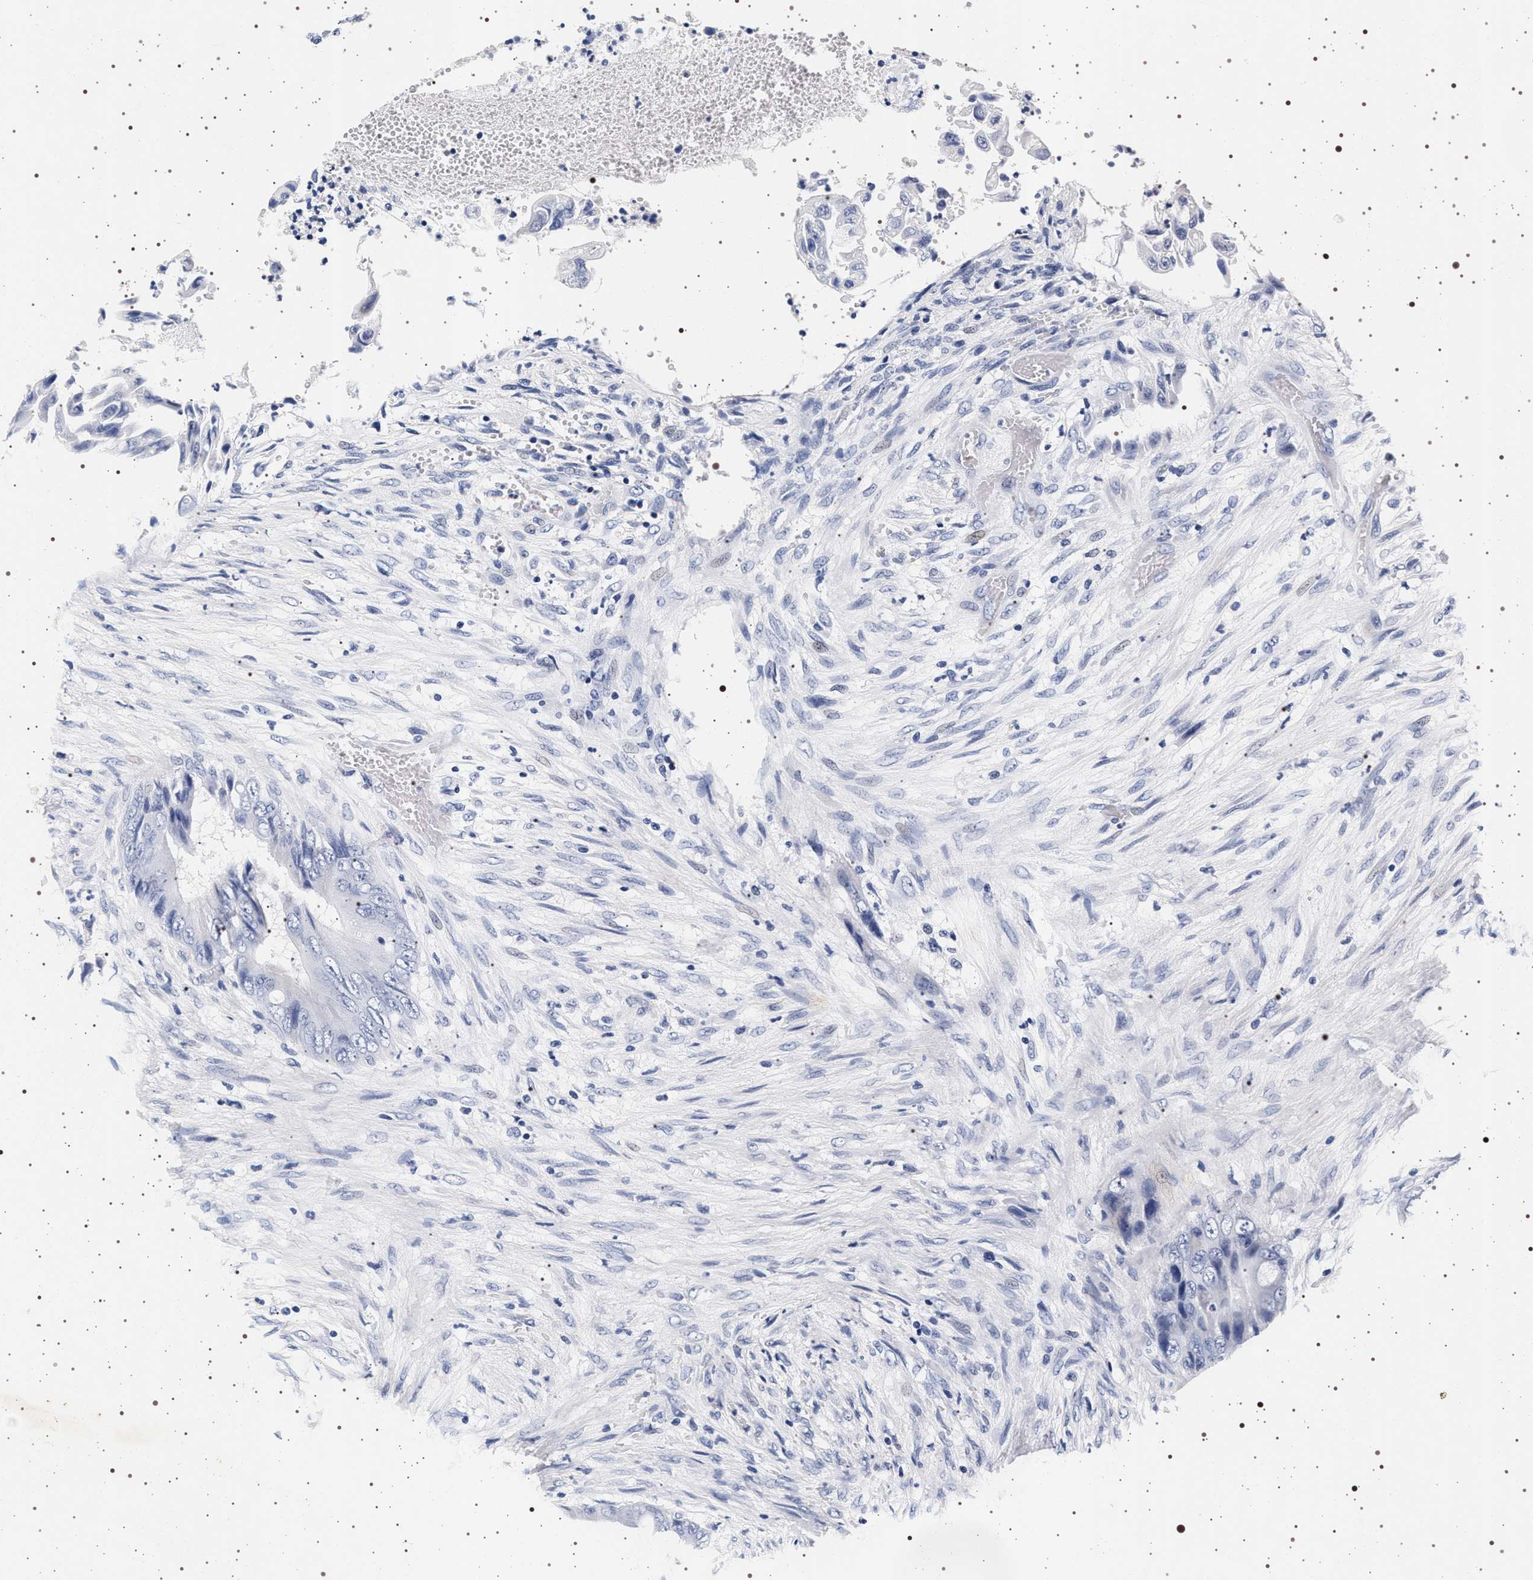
{"staining": {"intensity": "negative", "quantity": "none", "location": "none"}, "tissue": "colorectal cancer", "cell_type": "Tumor cells", "image_type": "cancer", "snomed": [{"axis": "morphology", "description": "Adenocarcinoma, NOS"}, {"axis": "topography", "description": "Rectum"}], "caption": "A high-resolution photomicrograph shows immunohistochemistry (IHC) staining of colorectal cancer (adenocarcinoma), which exhibits no significant staining in tumor cells.", "gene": "SYN1", "patient": {"sex": "female", "age": 77}}